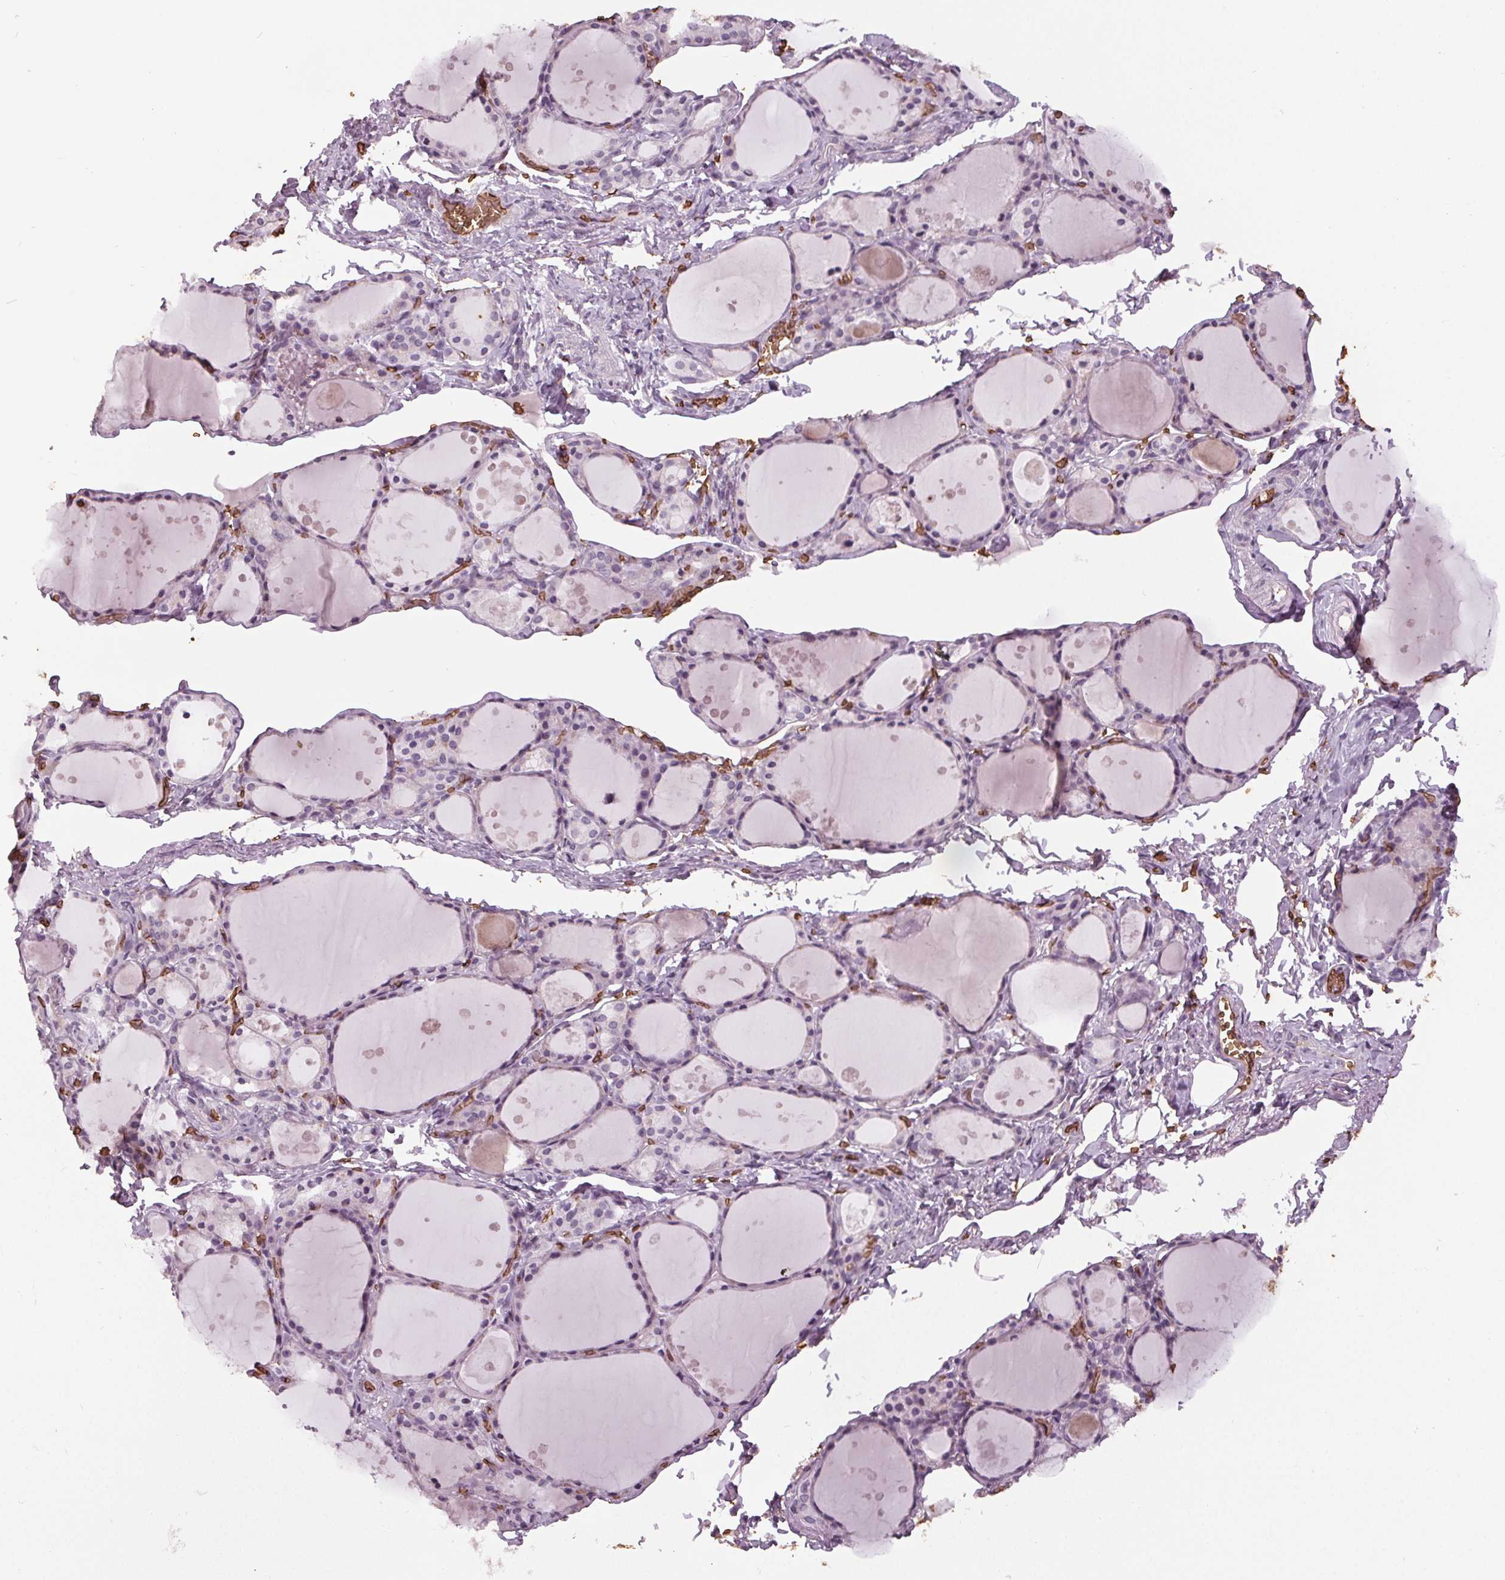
{"staining": {"intensity": "negative", "quantity": "none", "location": "none"}, "tissue": "thyroid gland", "cell_type": "Glandular cells", "image_type": "normal", "snomed": [{"axis": "morphology", "description": "Normal tissue, NOS"}, {"axis": "topography", "description": "Thyroid gland"}], "caption": "Immunohistochemical staining of benign human thyroid gland reveals no significant positivity in glandular cells.", "gene": "SLC4A1", "patient": {"sex": "male", "age": 68}}